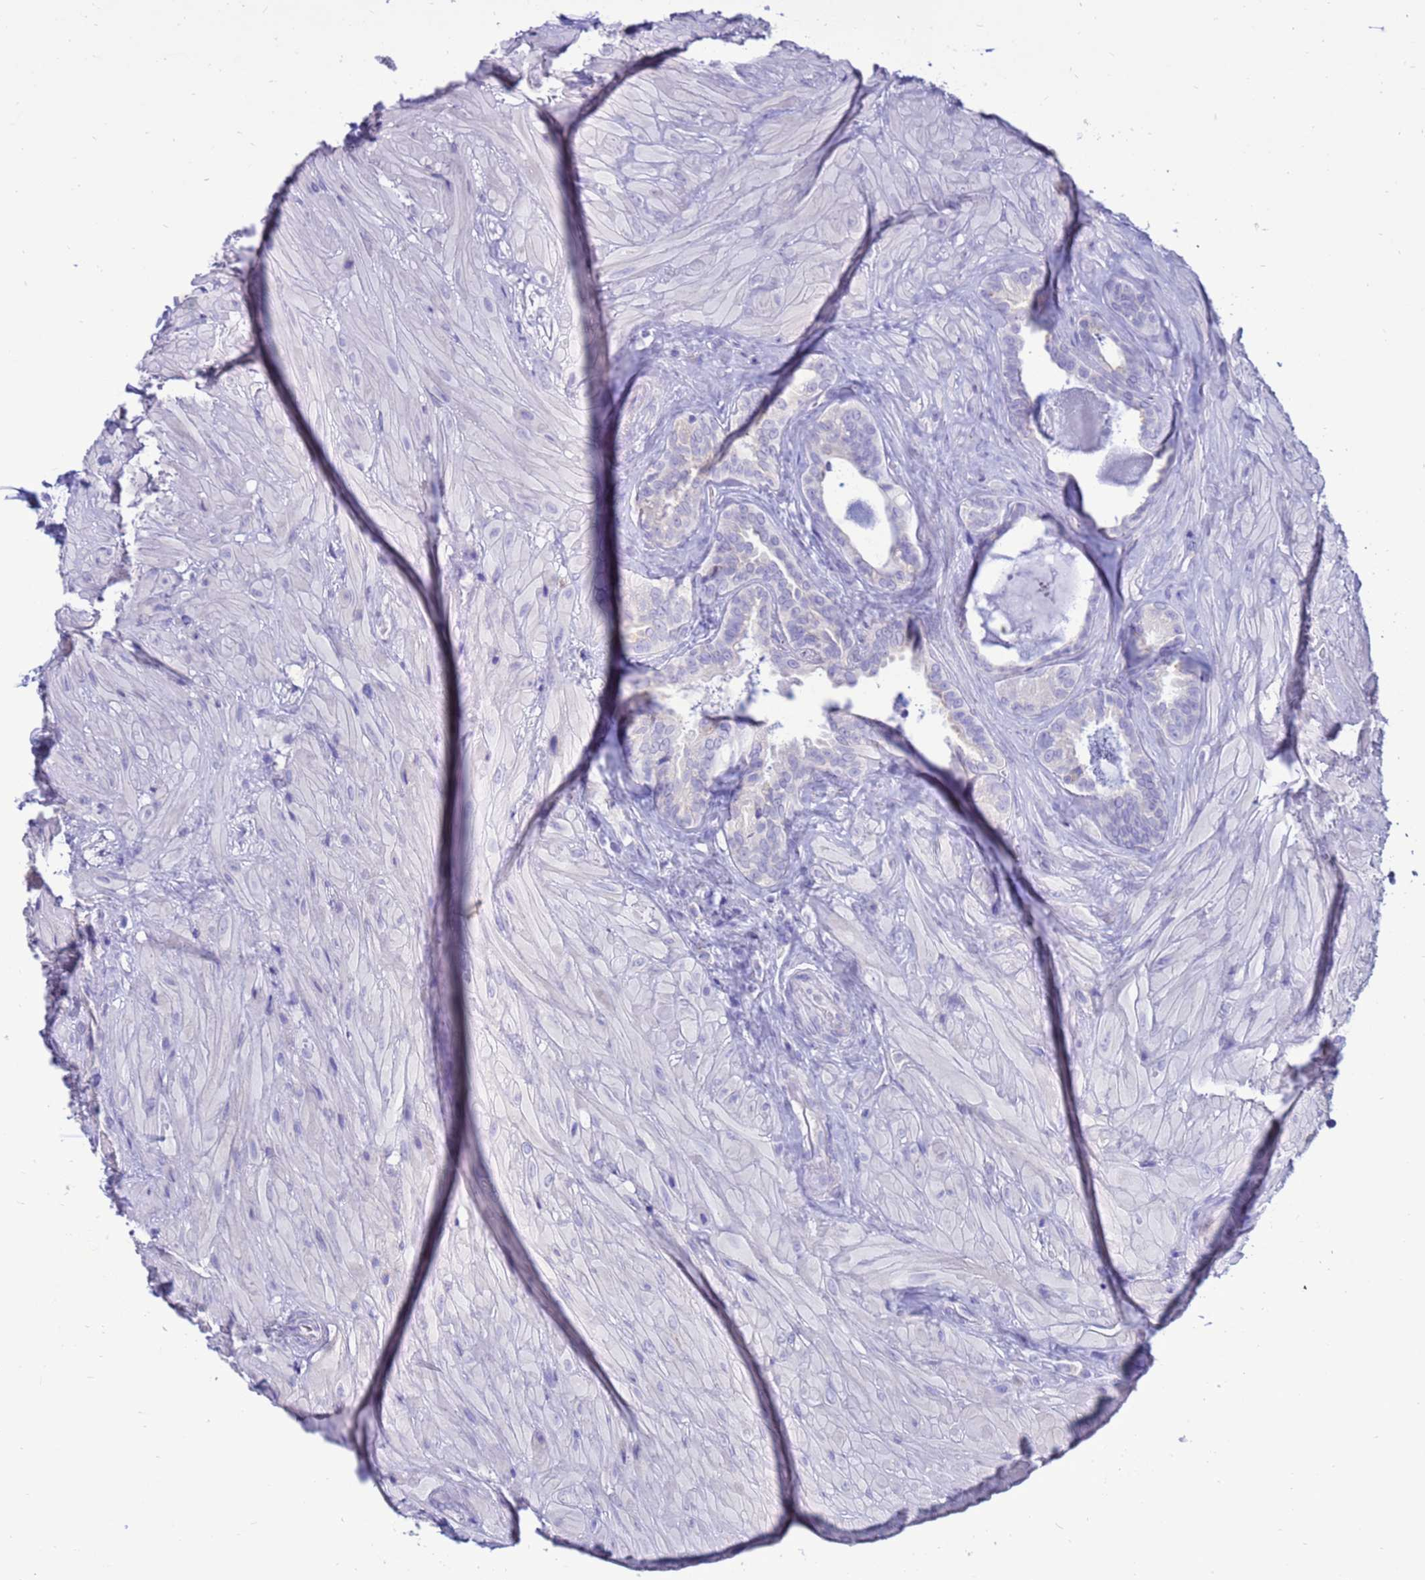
{"staining": {"intensity": "negative", "quantity": "none", "location": "none"}, "tissue": "seminal vesicle", "cell_type": "Glandular cells", "image_type": "normal", "snomed": [{"axis": "morphology", "description": "Normal tissue, NOS"}, {"axis": "topography", "description": "Seminal veicle"}, {"axis": "topography", "description": "Peripheral nerve tissue"}], "caption": "This is an immunohistochemistry histopathology image of benign human seminal vesicle. There is no expression in glandular cells.", "gene": "PDE10A", "patient": {"sex": "male", "age": 67}}